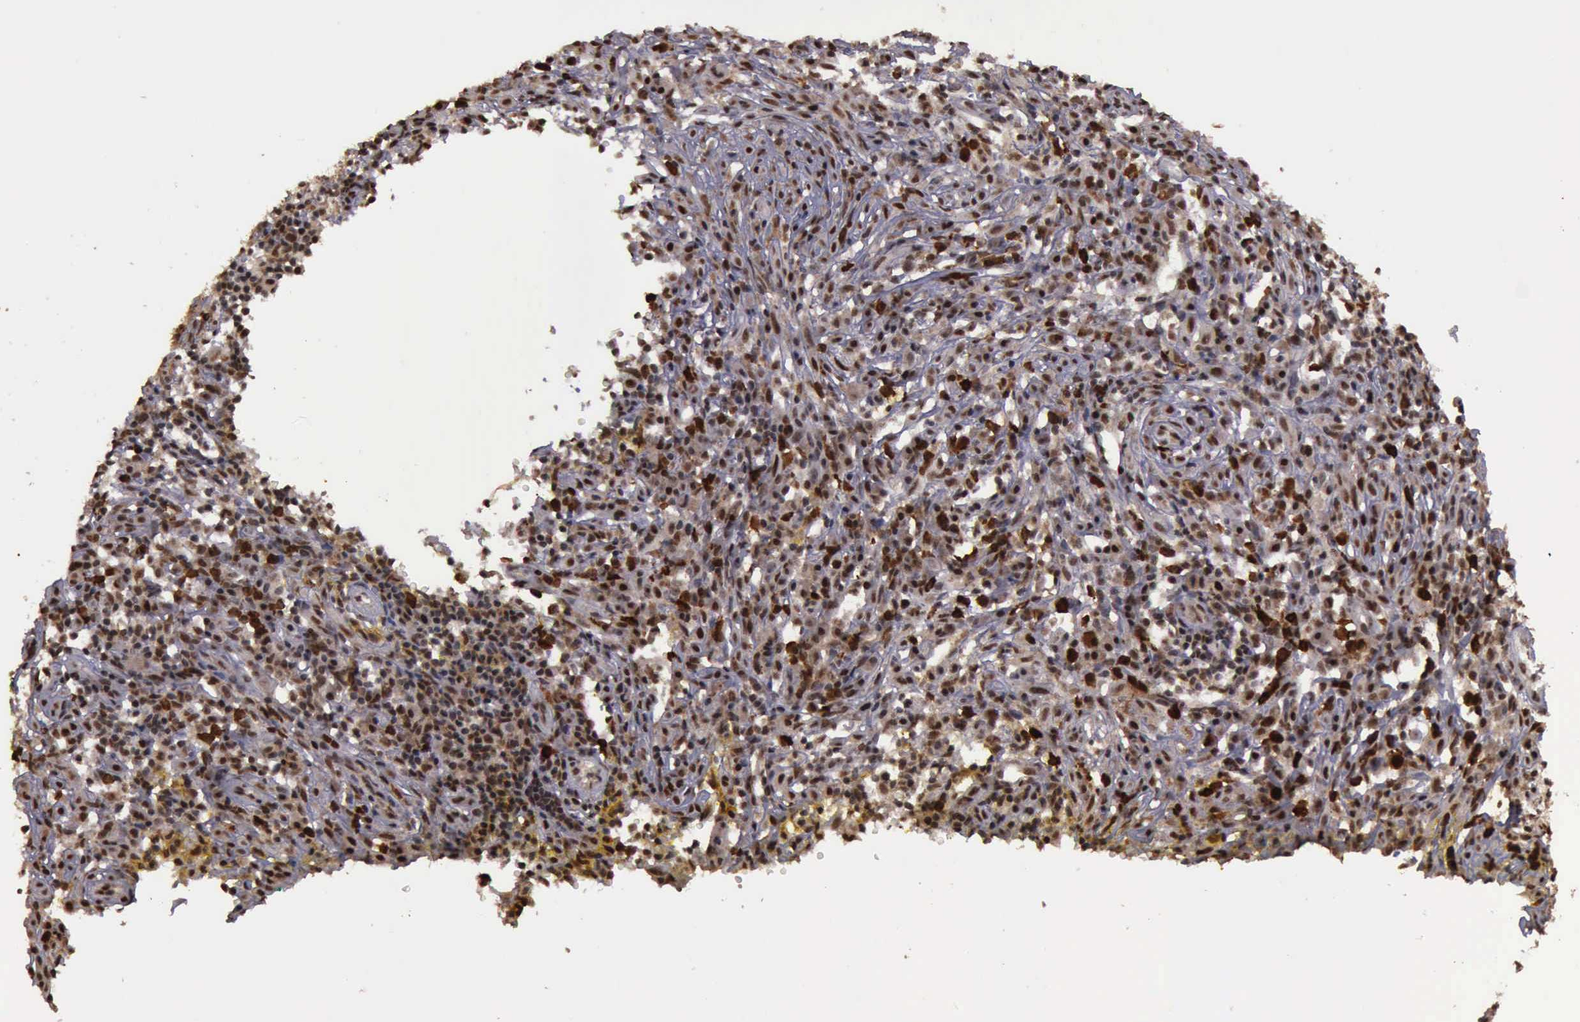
{"staining": {"intensity": "strong", "quantity": ">75%", "location": "cytoplasmic/membranous,nuclear"}, "tissue": "melanoma", "cell_type": "Tumor cells", "image_type": "cancer", "snomed": [{"axis": "morphology", "description": "Malignant melanoma, NOS"}, {"axis": "topography", "description": "Skin"}], "caption": "This micrograph displays melanoma stained with IHC to label a protein in brown. The cytoplasmic/membranous and nuclear of tumor cells show strong positivity for the protein. Nuclei are counter-stained blue.", "gene": "TRMT2A", "patient": {"sex": "female", "age": 52}}